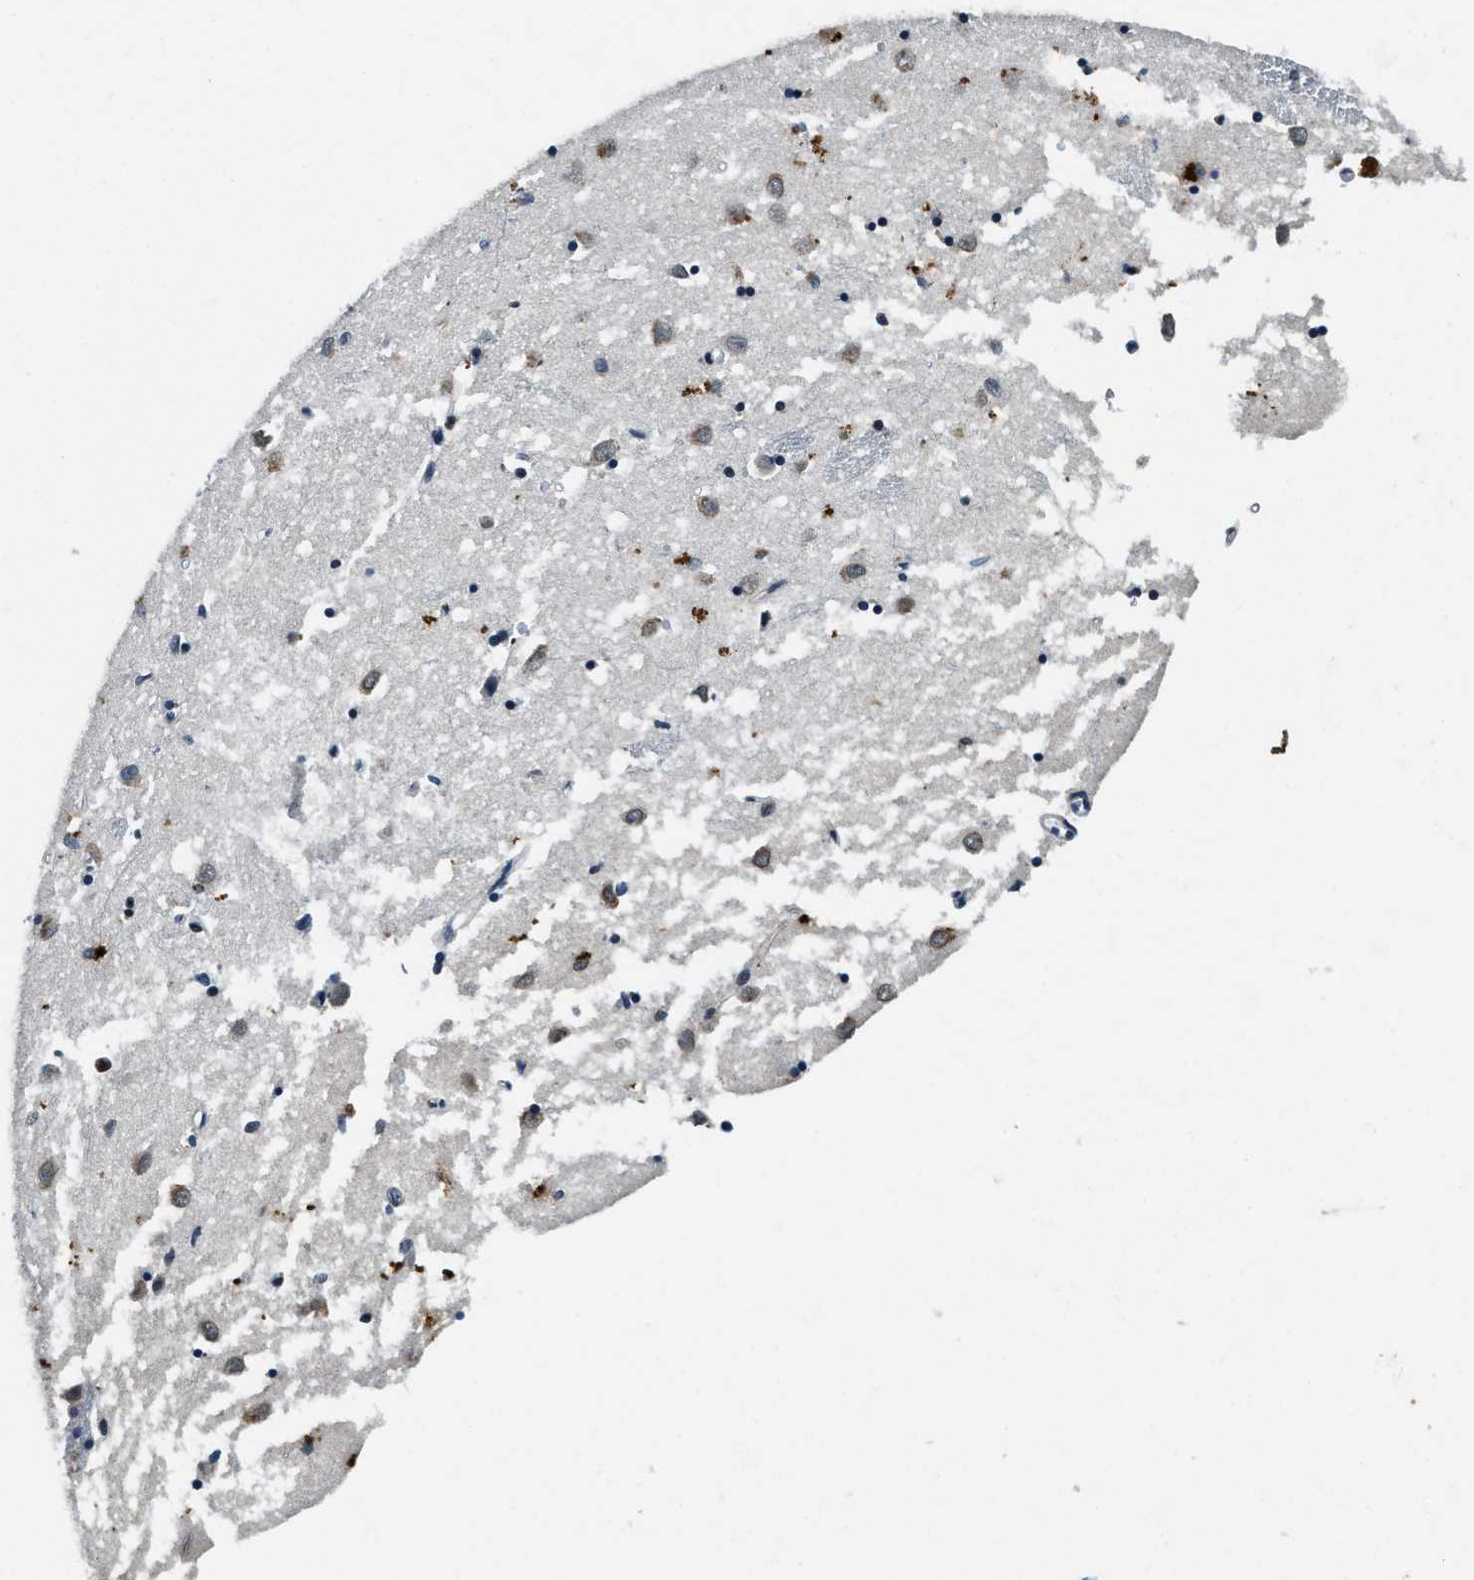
{"staining": {"intensity": "moderate", "quantity": ">75%", "location": "nuclear"}, "tissue": "caudate", "cell_type": "Glial cells", "image_type": "normal", "snomed": [{"axis": "morphology", "description": "Normal tissue, NOS"}, {"axis": "topography", "description": "Lateral ventricle wall"}], "caption": "Caudate stained with DAB (3,3'-diaminobenzidine) IHC reveals medium levels of moderate nuclear staining in about >75% of glial cells. Nuclei are stained in blue.", "gene": "ZC3HC1", "patient": {"sex": "female", "age": 19}}